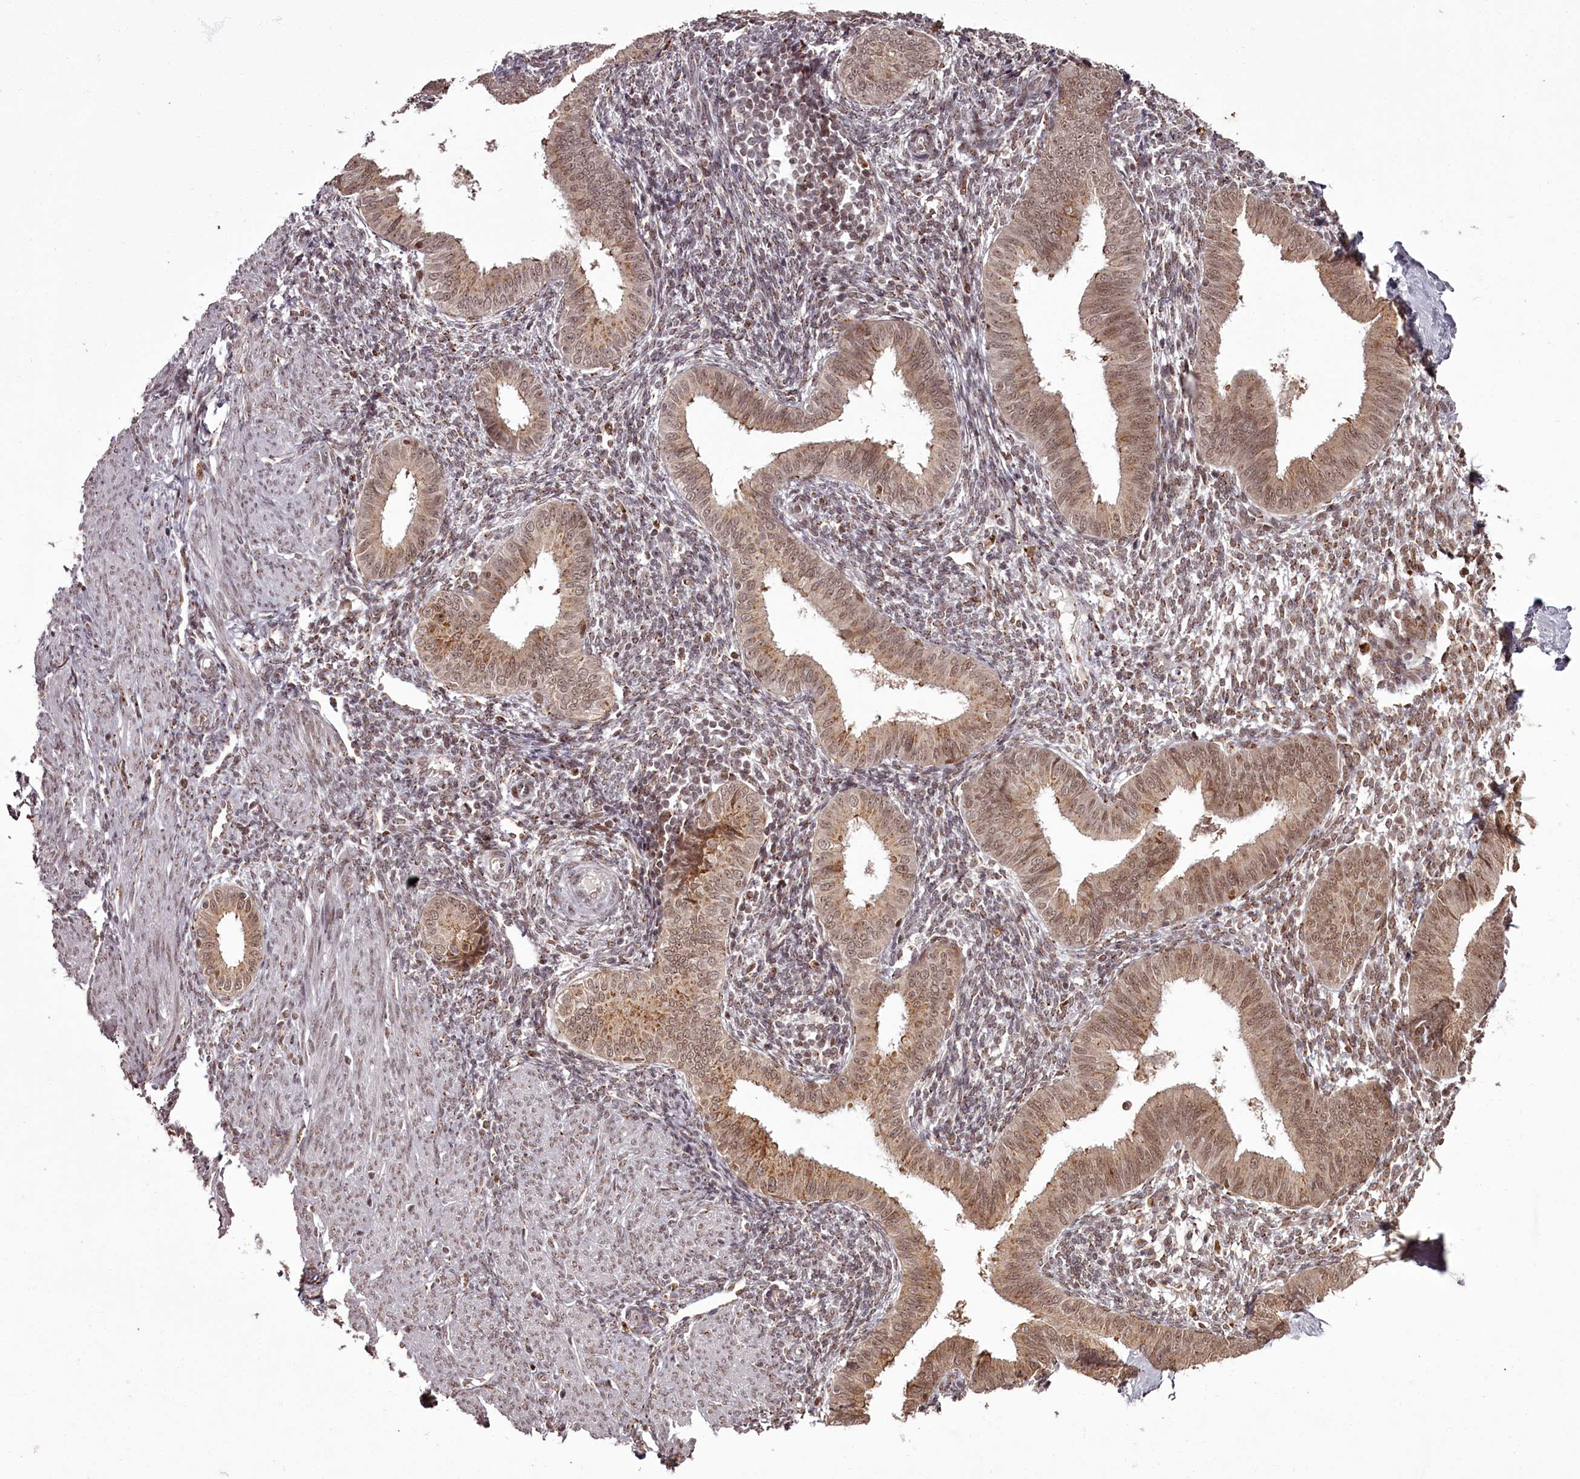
{"staining": {"intensity": "weak", "quantity": "25%-75%", "location": "nuclear"}, "tissue": "endometrium", "cell_type": "Cells in endometrial stroma", "image_type": "normal", "snomed": [{"axis": "morphology", "description": "Normal tissue, NOS"}, {"axis": "topography", "description": "Uterus"}, {"axis": "topography", "description": "Endometrium"}], "caption": "Weak nuclear staining is seen in approximately 25%-75% of cells in endometrial stroma in normal endometrium. (DAB IHC with brightfield microscopy, high magnification).", "gene": "CEP83", "patient": {"sex": "female", "age": 48}}